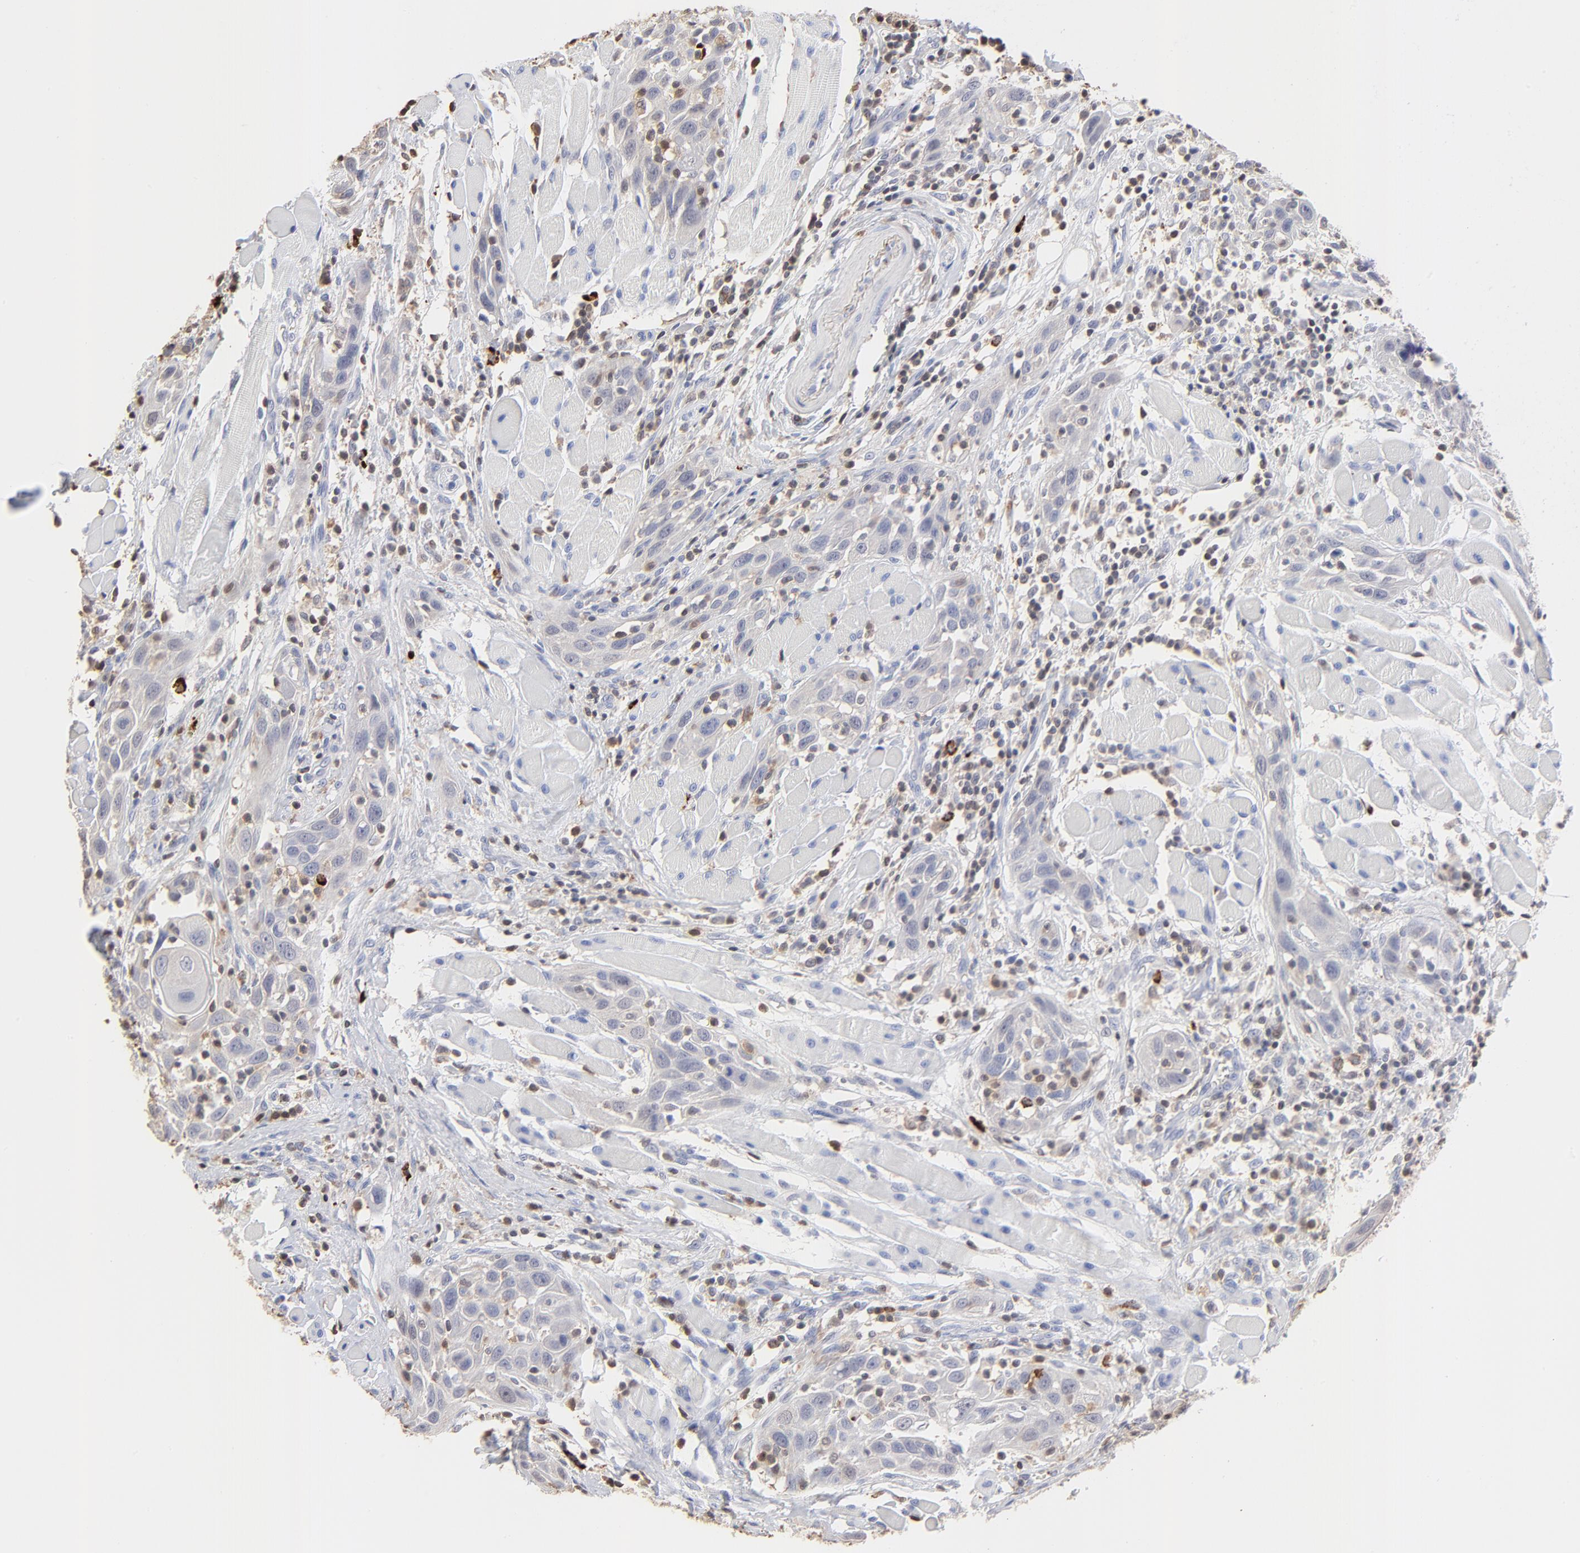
{"staining": {"intensity": "negative", "quantity": "none", "location": "none"}, "tissue": "head and neck cancer", "cell_type": "Tumor cells", "image_type": "cancer", "snomed": [{"axis": "morphology", "description": "Squamous cell carcinoma, NOS"}, {"axis": "topography", "description": "Oral tissue"}, {"axis": "topography", "description": "Head-Neck"}], "caption": "Head and neck squamous cell carcinoma was stained to show a protein in brown. There is no significant staining in tumor cells.", "gene": "TBXT", "patient": {"sex": "female", "age": 50}}